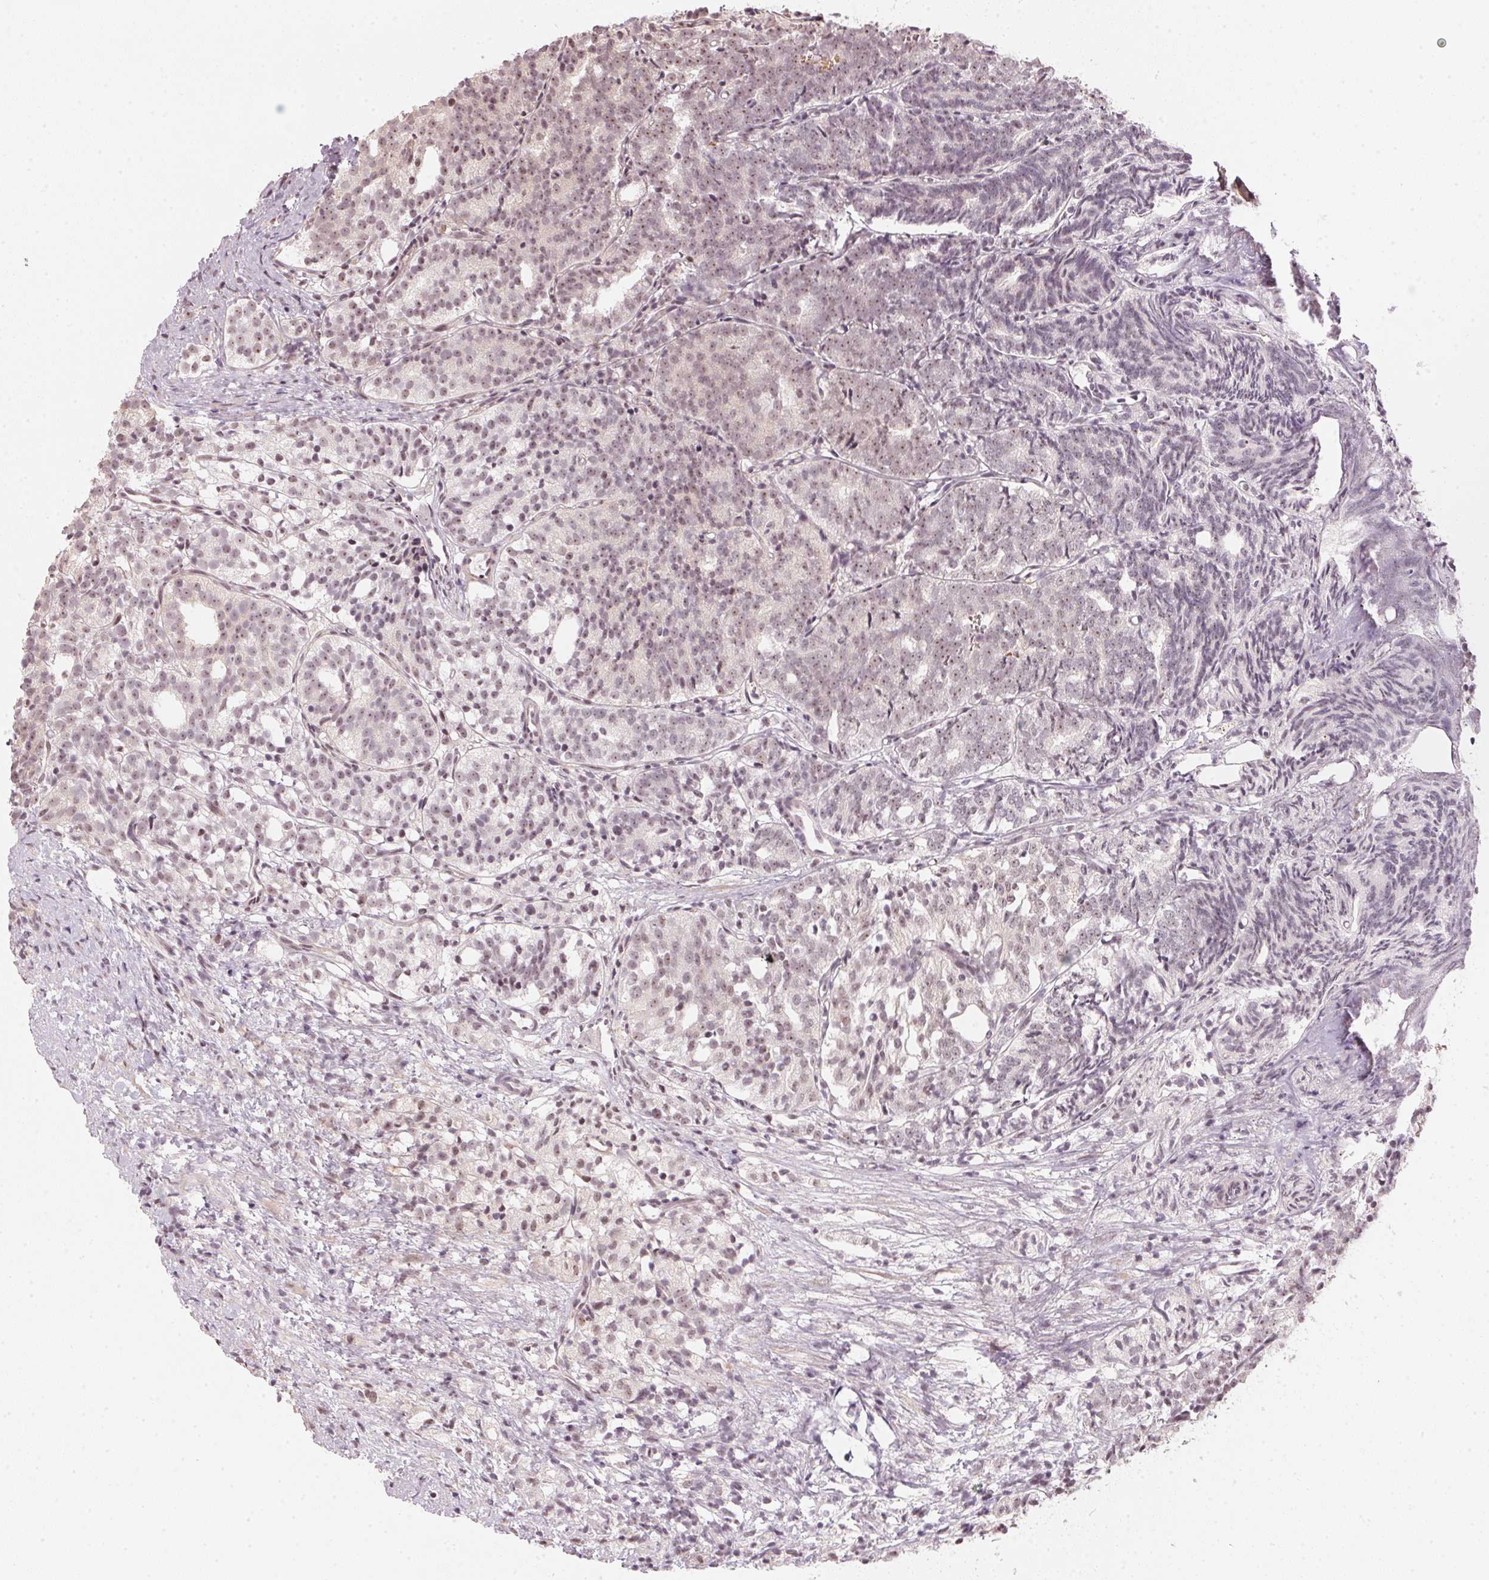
{"staining": {"intensity": "weak", "quantity": "25%-75%", "location": "nuclear"}, "tissue": "prostate cancer", "cell_type": "Tumor cells", "image_type": "cancer", "snomed": [{"axis": "morphology", "description": "Adenocarcinoma, High grade"}, {"axis": "topography", "description": "Prostate"}], "caption": "Prostate cancer stained for a protein shows weak nuclear positivity in tumor cells. The staining was performed using DAB (3,3'-diaminobenzidine), with brown indicating positive protein expression. Nuclei are stained blue with hematoxylin.", "gene": "KAT6A", "patient": {"sex": "male", "age": 53}}